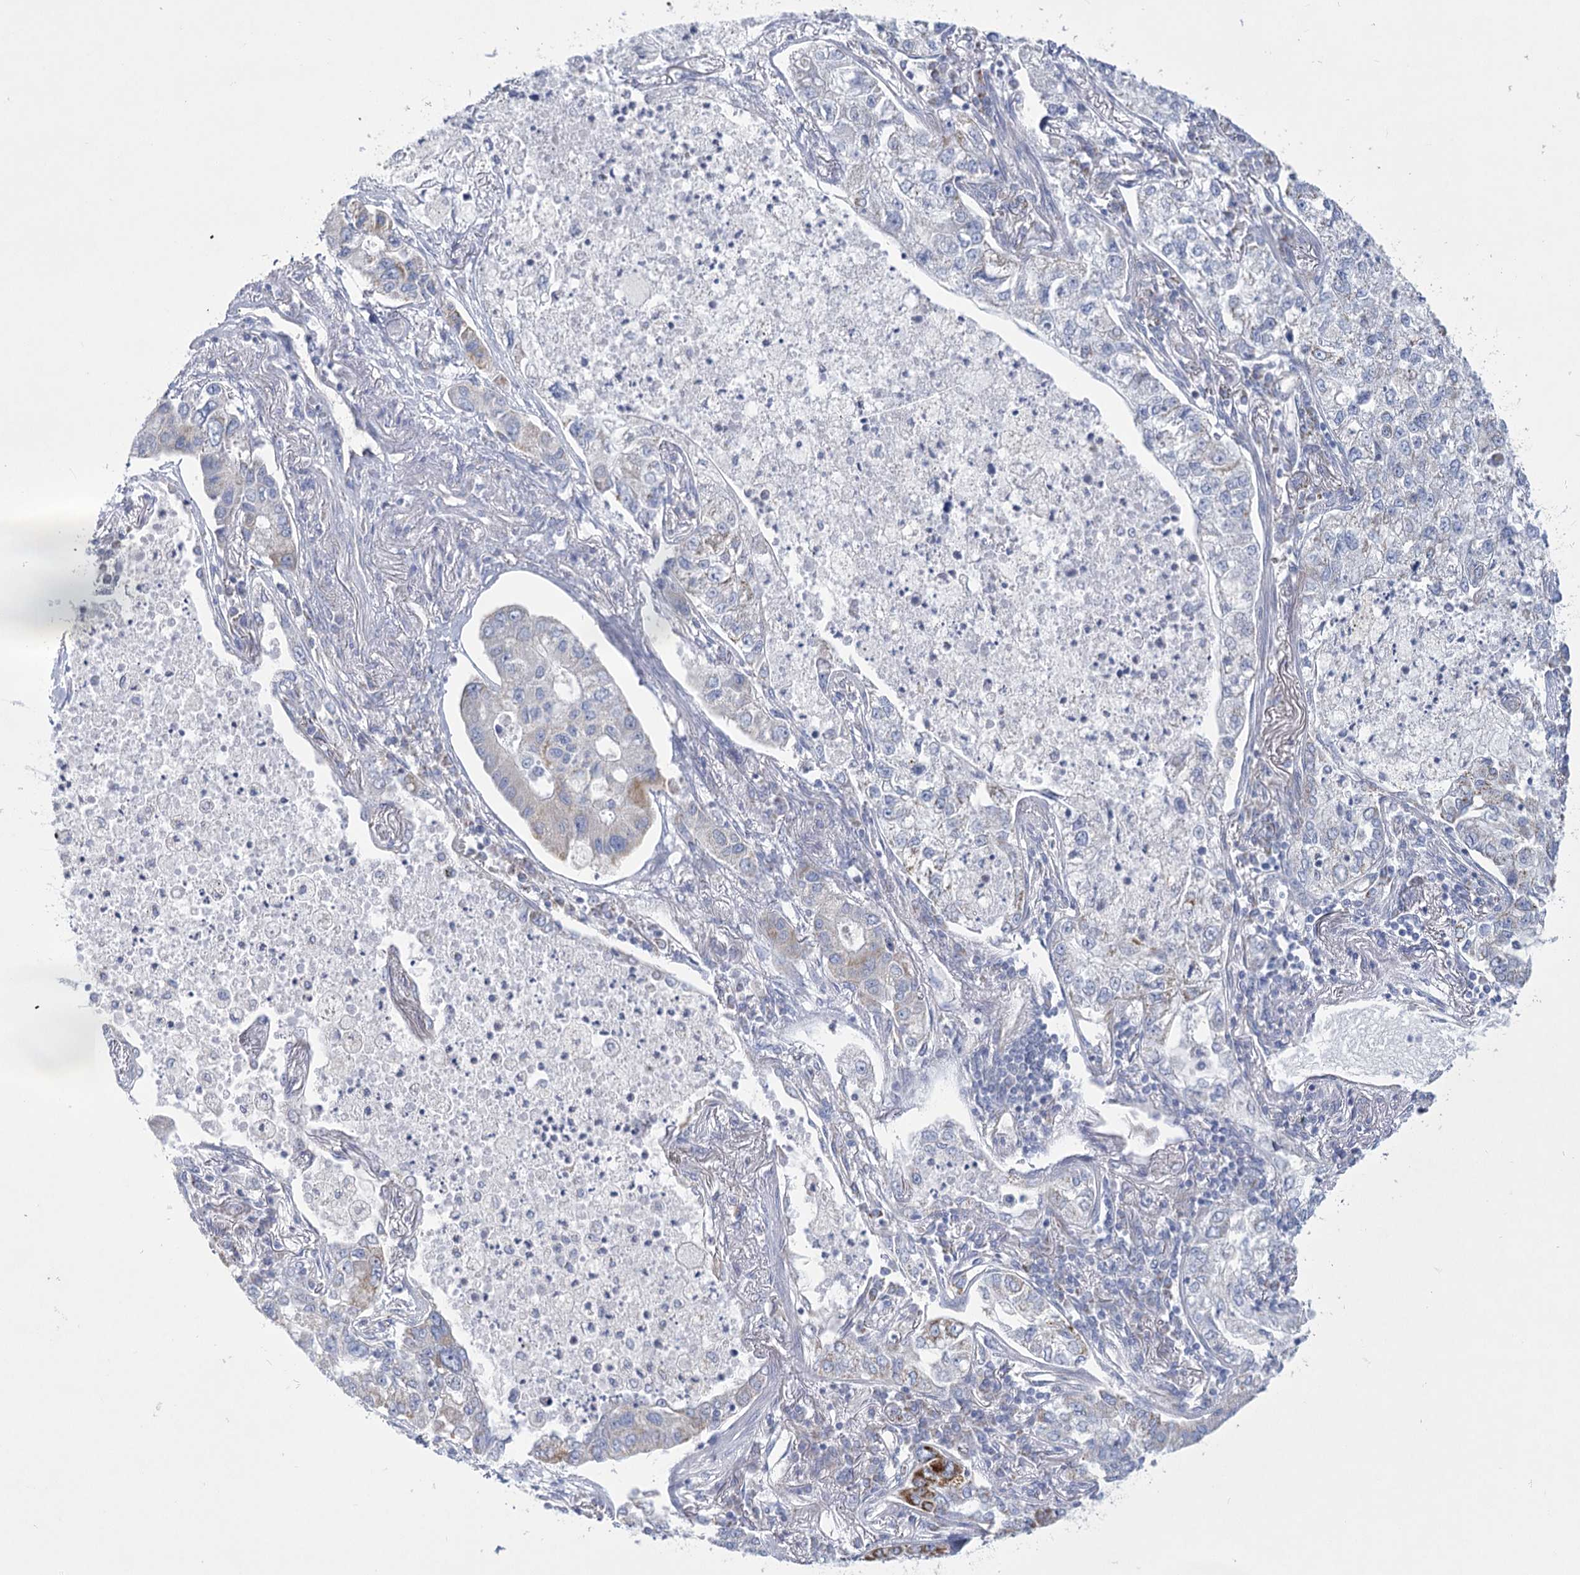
{"staining": {"intensity": "moderate", "quantity": "<25%", "location": "cytoplasmic/membranous"}, "tissue": "lung cancer", "cell_type": "Tumor cells", "image_type": "cancer", "snomed": [{"axis": "morphology", "description": "Adenocarcinoma, NOS"}, {"axis": "topography", "description": "Lung"}], "caption": "This histopathology image reveals lung cancer (adenocarcinoma) stained with IHC to label a protein in brown. The cytoplasmic/membranous of tumor cells show moderate positivity for the protein. Nuclei are counter-stained blue.", "gene": "DHTKD1", "patient": {"sex": "male", "age": 49}}